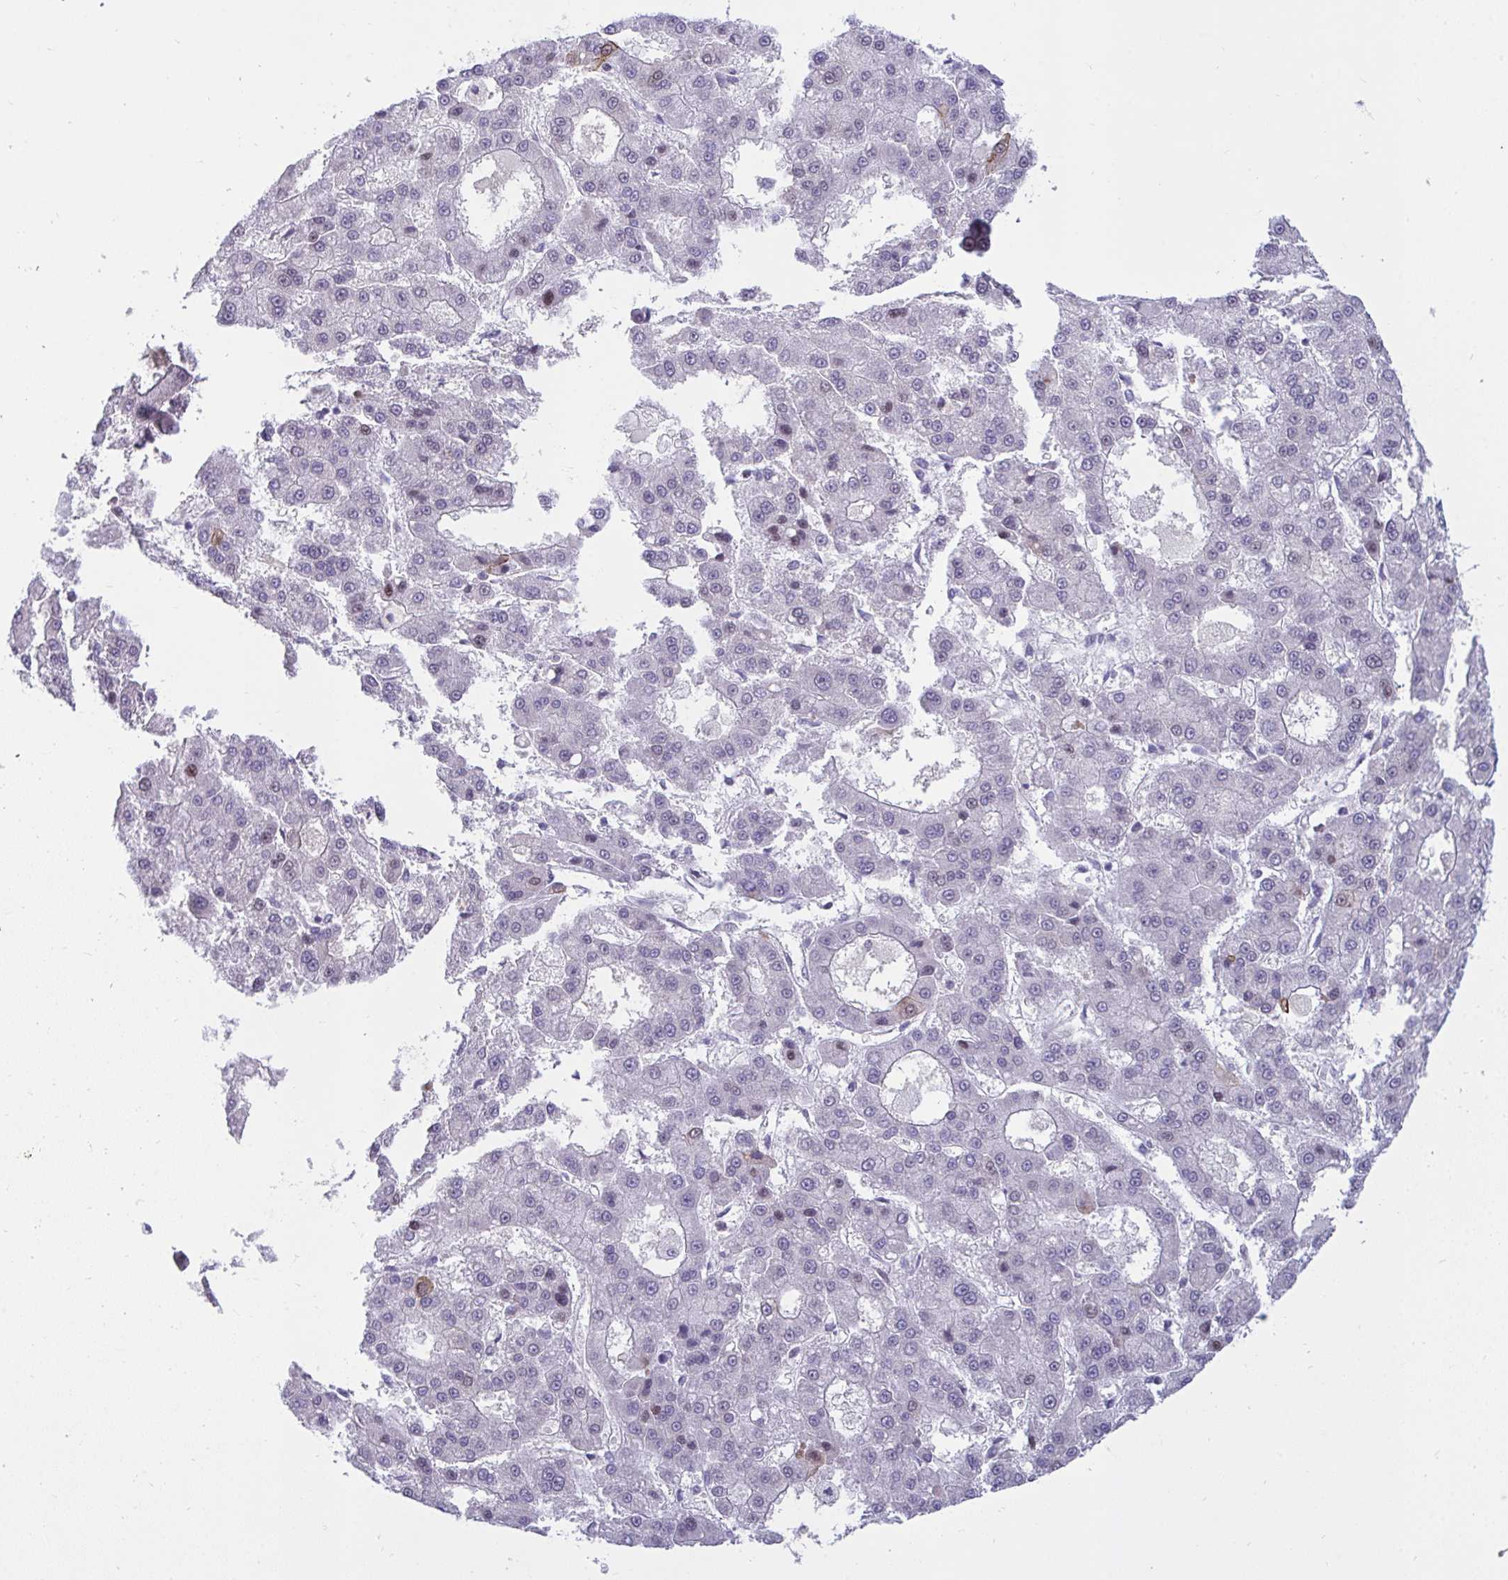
{"staining": {"intensity": "negative", "quantity": "none", "location": "none"}, "tissue": "liver cancer", "cell_type": "Tumor cells", "image_type": "cancer", "snomed": [{"axis": "morphology", "description": "Carcinoma, Hepatocellular, NOS"}, {"axis": "topography", "description": "Liver"}], "caption": "IHC image of human liver cancer stained for a protein (brown), which displays no expression in tumor cells.", "gene": "EPOP", "patient": {"sex": "male", "age": 70}}